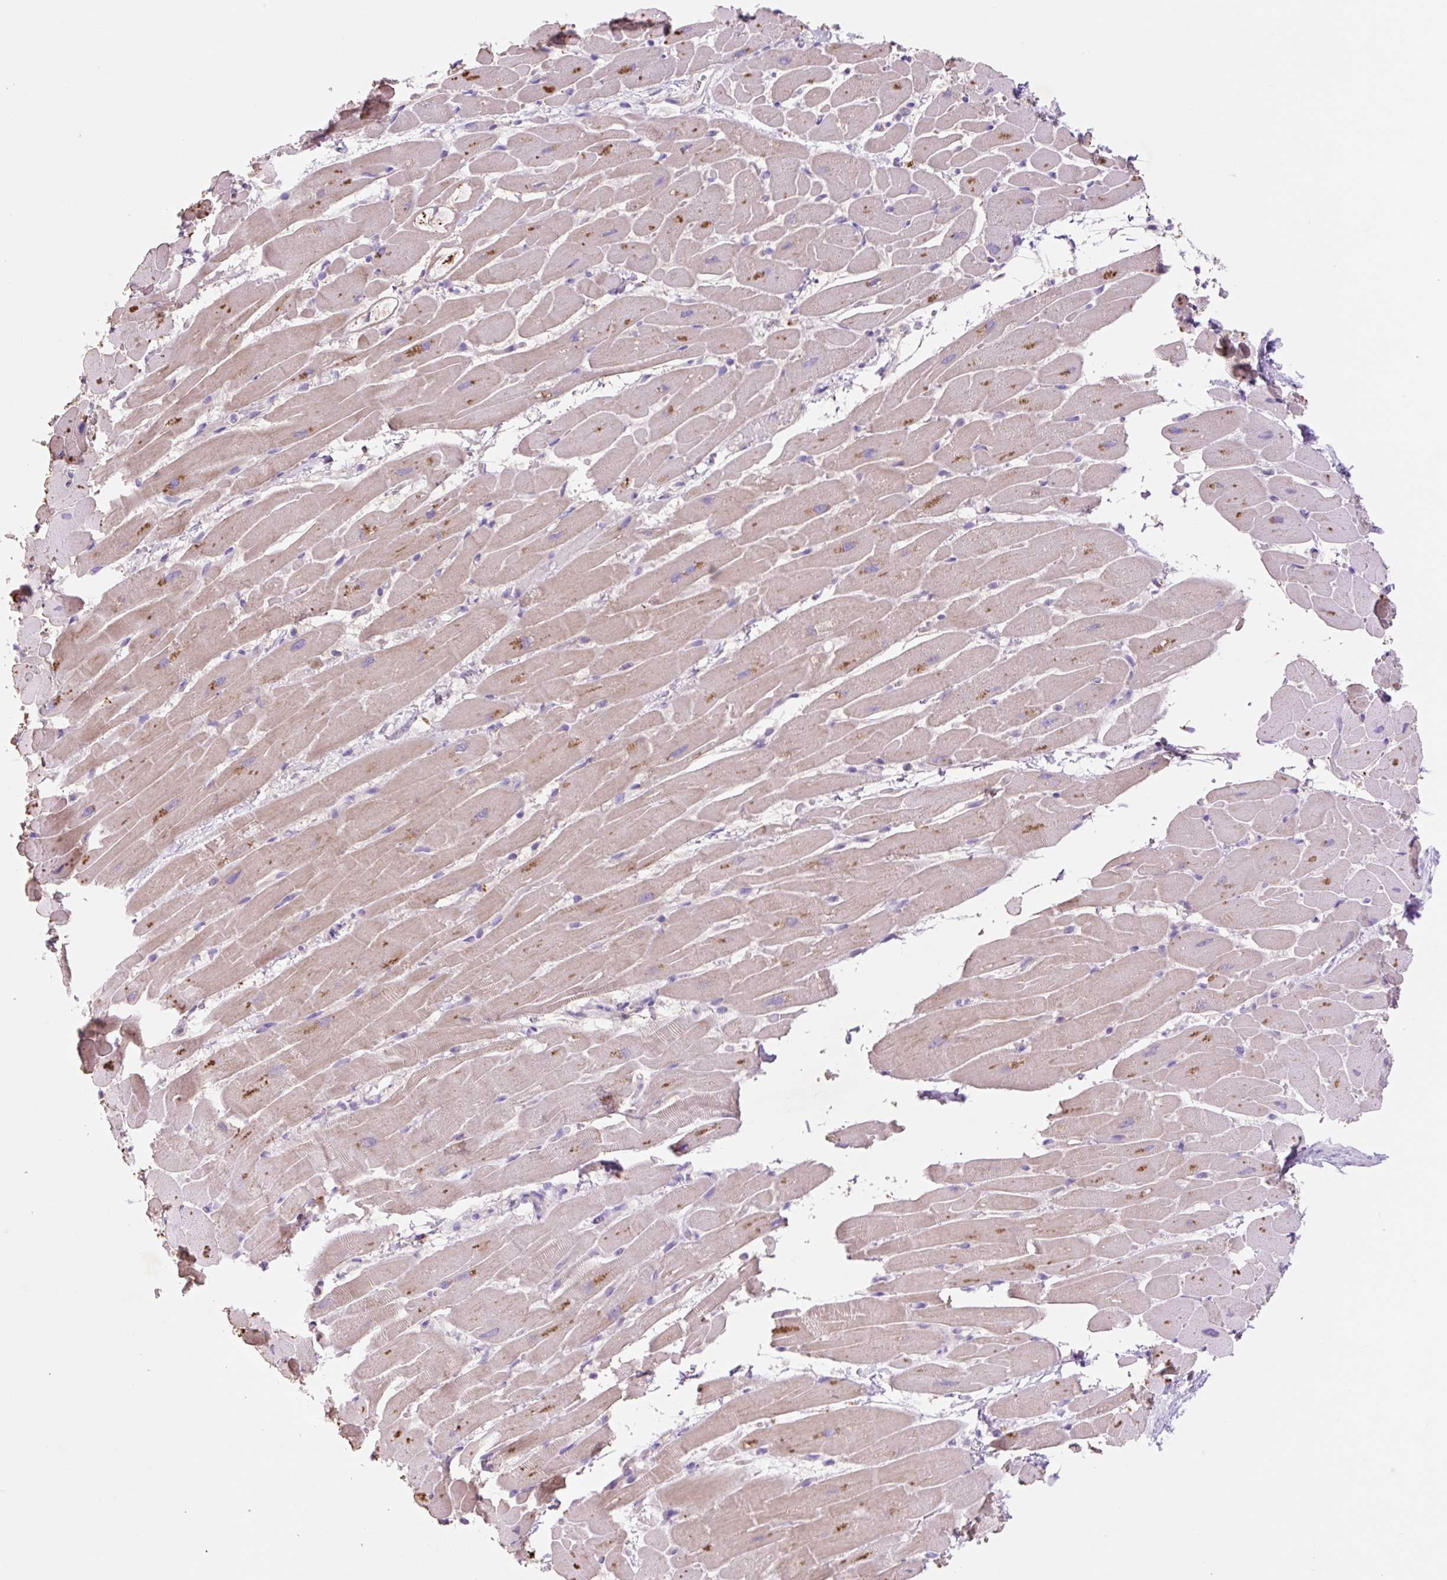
{"staining": {"intensity": "moderate", "quantity": "25%-75%", "location": "cytoplasmic/membranous"}, "tissue": "heart muscle", "cell_type": "Cardiomyocytes", "image_type": "normal", "snomed": [{"axis": "morphology", "description": "Normal tissue, NOS"}, {"axis": "topography", "description": "Heart"}], "caption": "This photomicrograph demonstrates unremarkable heart muscle stained with IHC to label a protein in brown. The cytoplasmic/membranous of cardiomyocytes show moderate positivity for the protein. Nuclei are counter-stained blue.", "gene": "HEXA", "patient": {"sex": "male", "age": 37}}